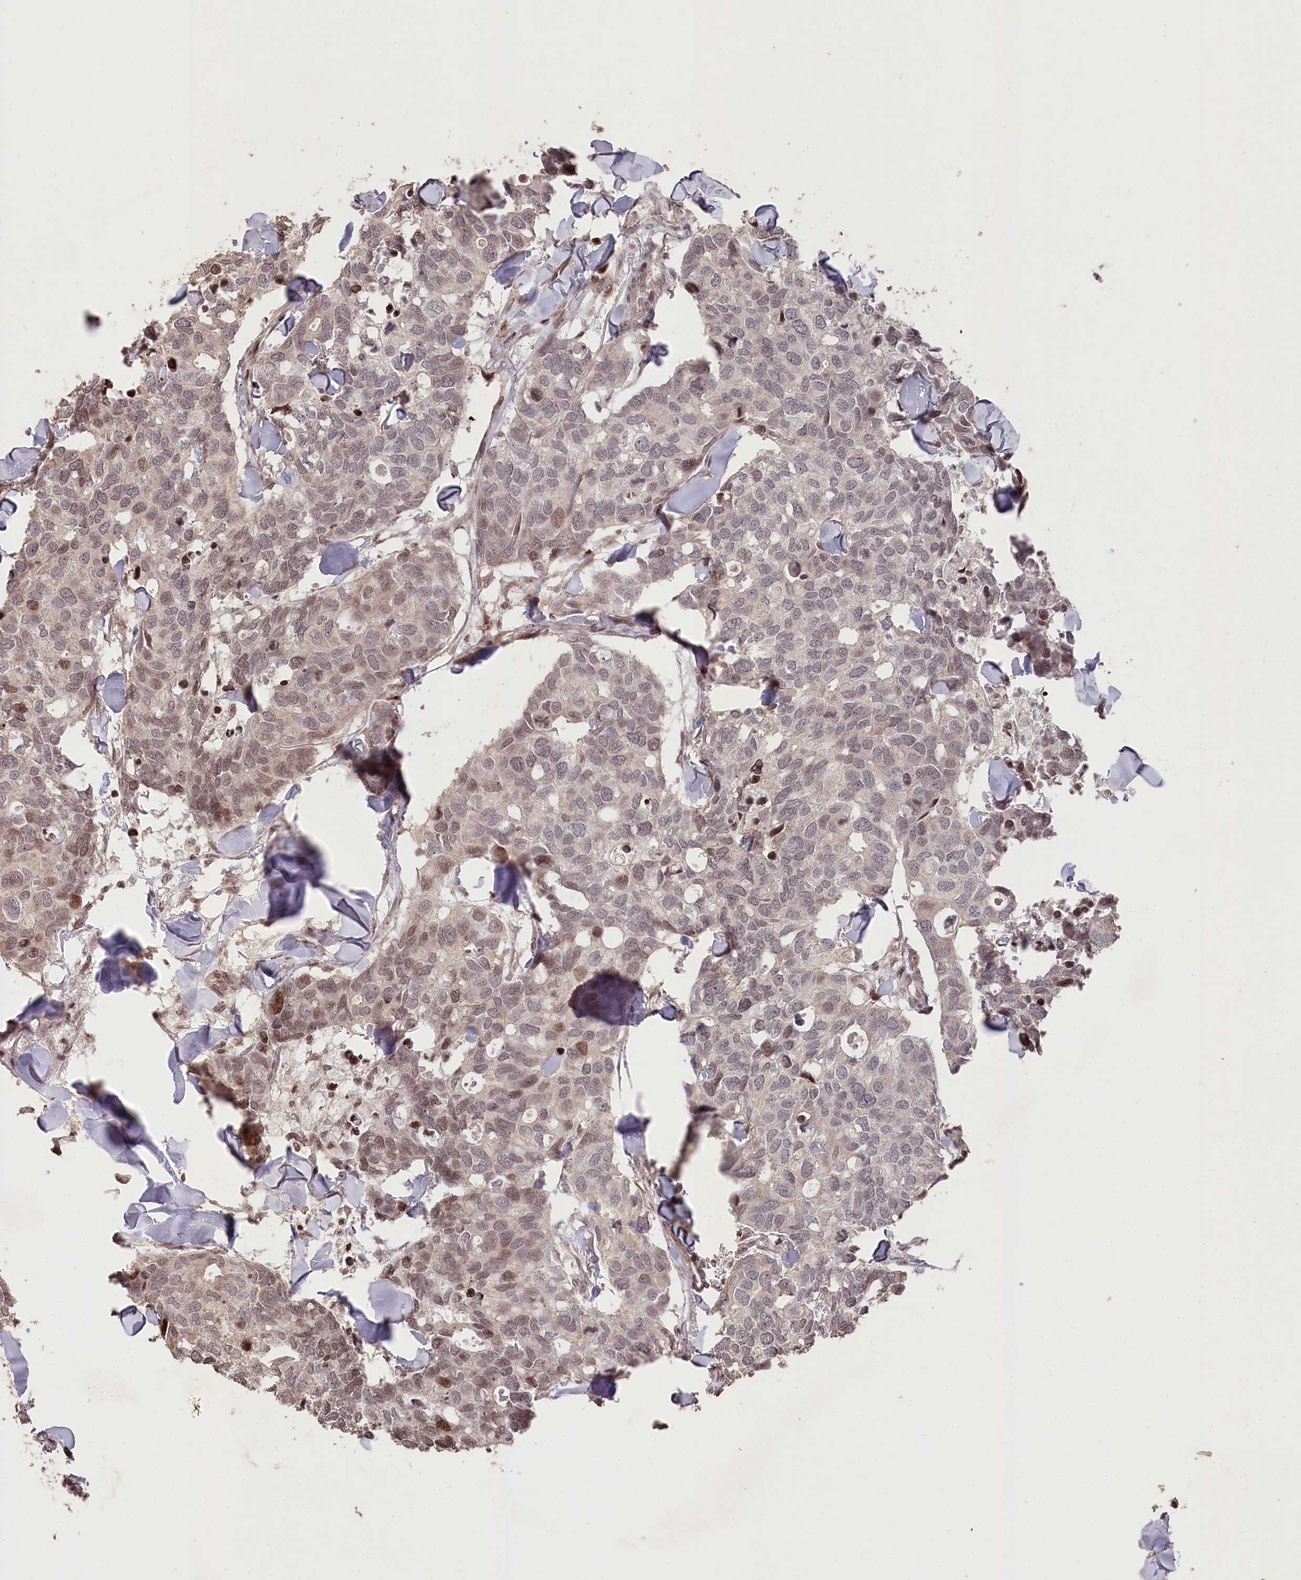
{"staining": {"intensity": "moderate", "quantity": "25%-75%", "location": "nuclear"}, "tissue": "breast cancer", "cell_type": "Tumor cells", "image_type": "cancer", "snomed": [{"axis": "morphology", "description": "Duct carcinoma"}, {"axis": "topography", "description": "Breast"}], "caption": "Protein staining reveals moderate nuclear positivity in approximately 25%-75% of tumor cells in infiltrating ductal carcinoma (breast).", "gene": "CCSER2", "patient": {"sex": "female", "age": 83}}